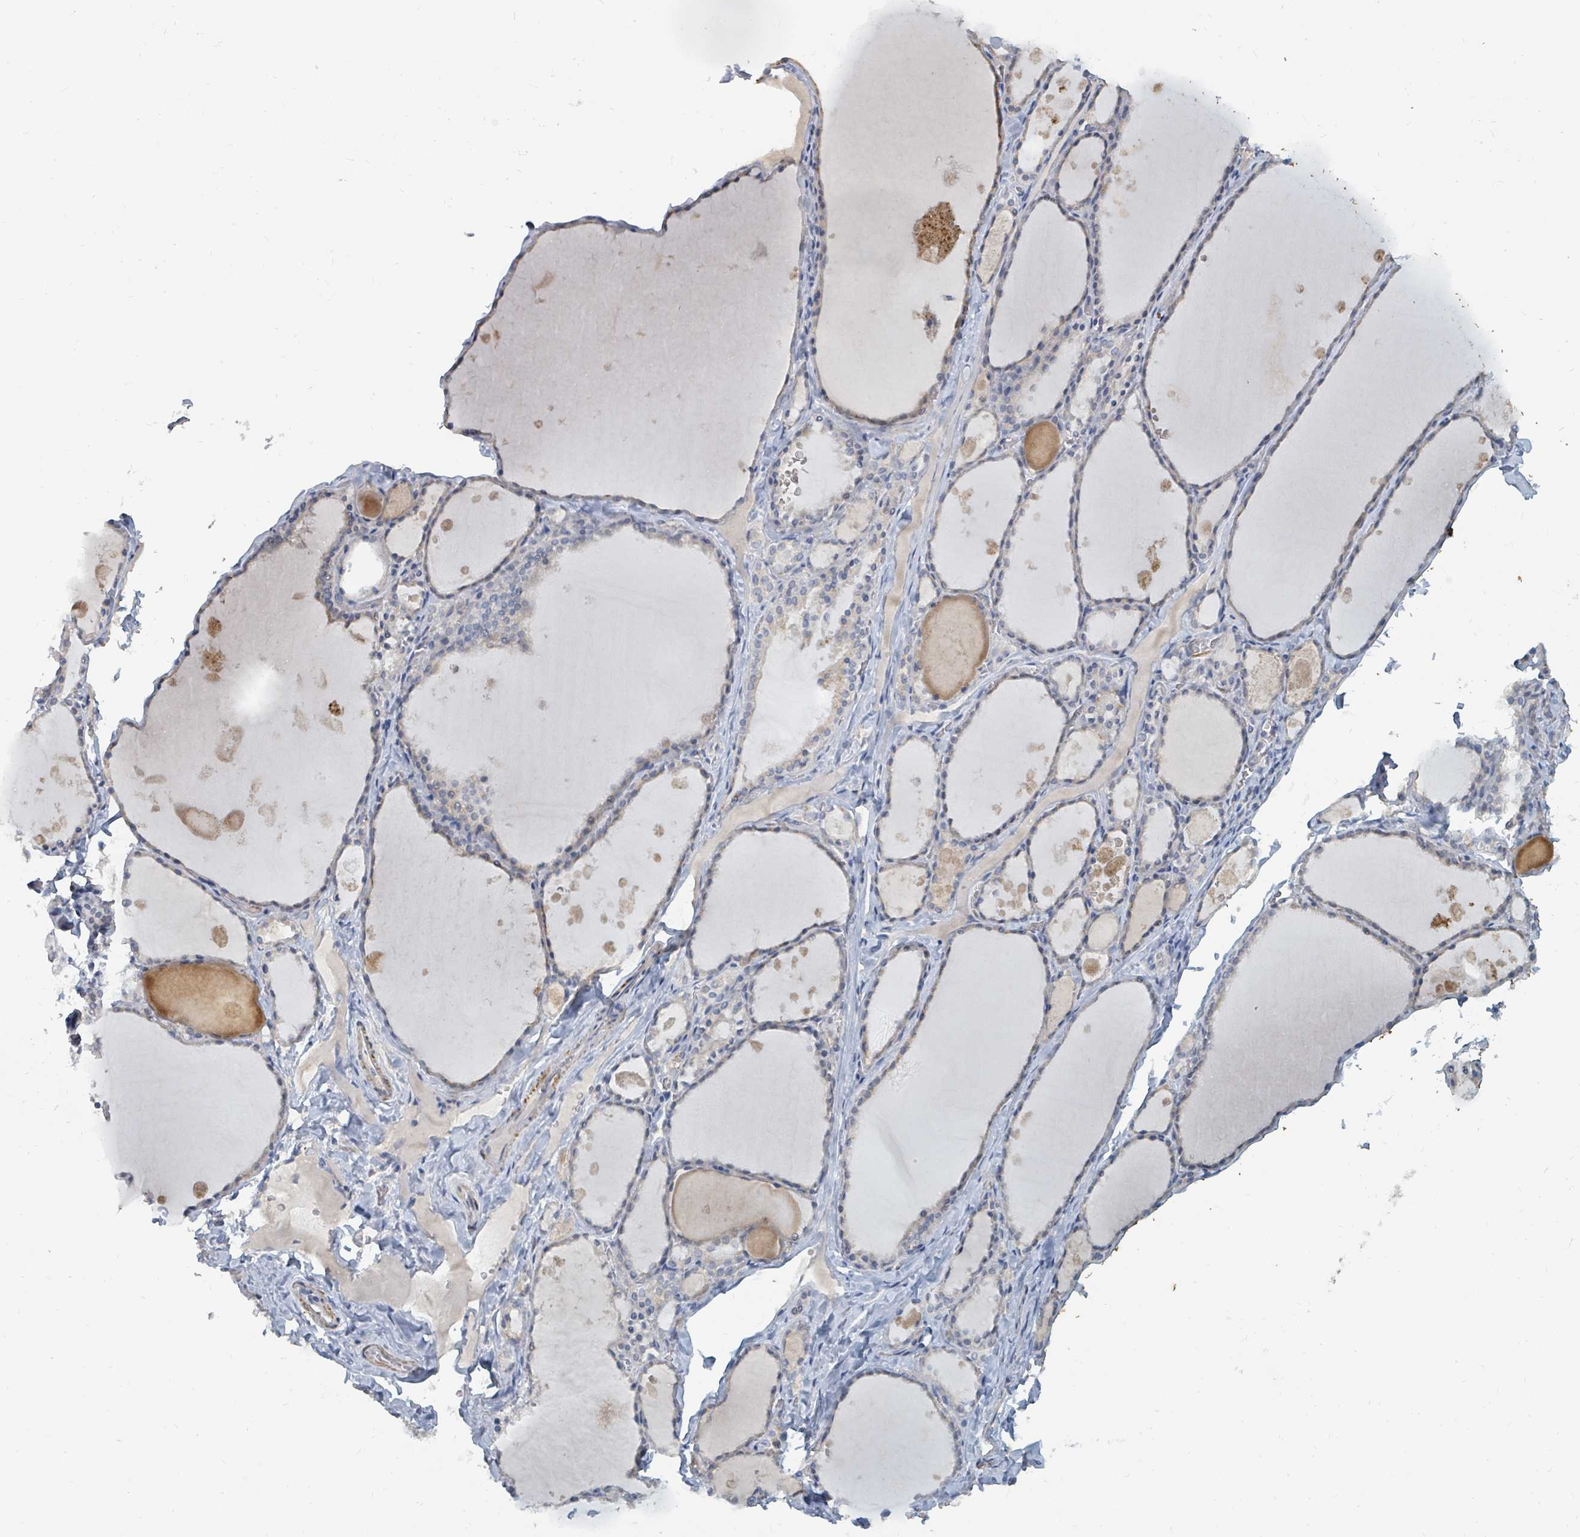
{"staining": {"intensity": "weak", "quantity": "25%-75%", "location": "cytoplasmic/membranous"}, "tissue": "thyroid gland", "cell_type": "Glandular cells", "image_type": "normal", "snomed": [{"axis": "morphology", "description": "Normal tissue, NOS"}, {"axis": "topography", "description": "Thyroid gland"}], "caption": "Immunohistochemistry (DAB) staining of unremarkable human thyroid gland exhibits weak cytoplasmic/membranous protein staining in approximately 25%-75% of glandular cells.", "gene": "ARGFX", "patient": {"sex": "male", "age": 56}}